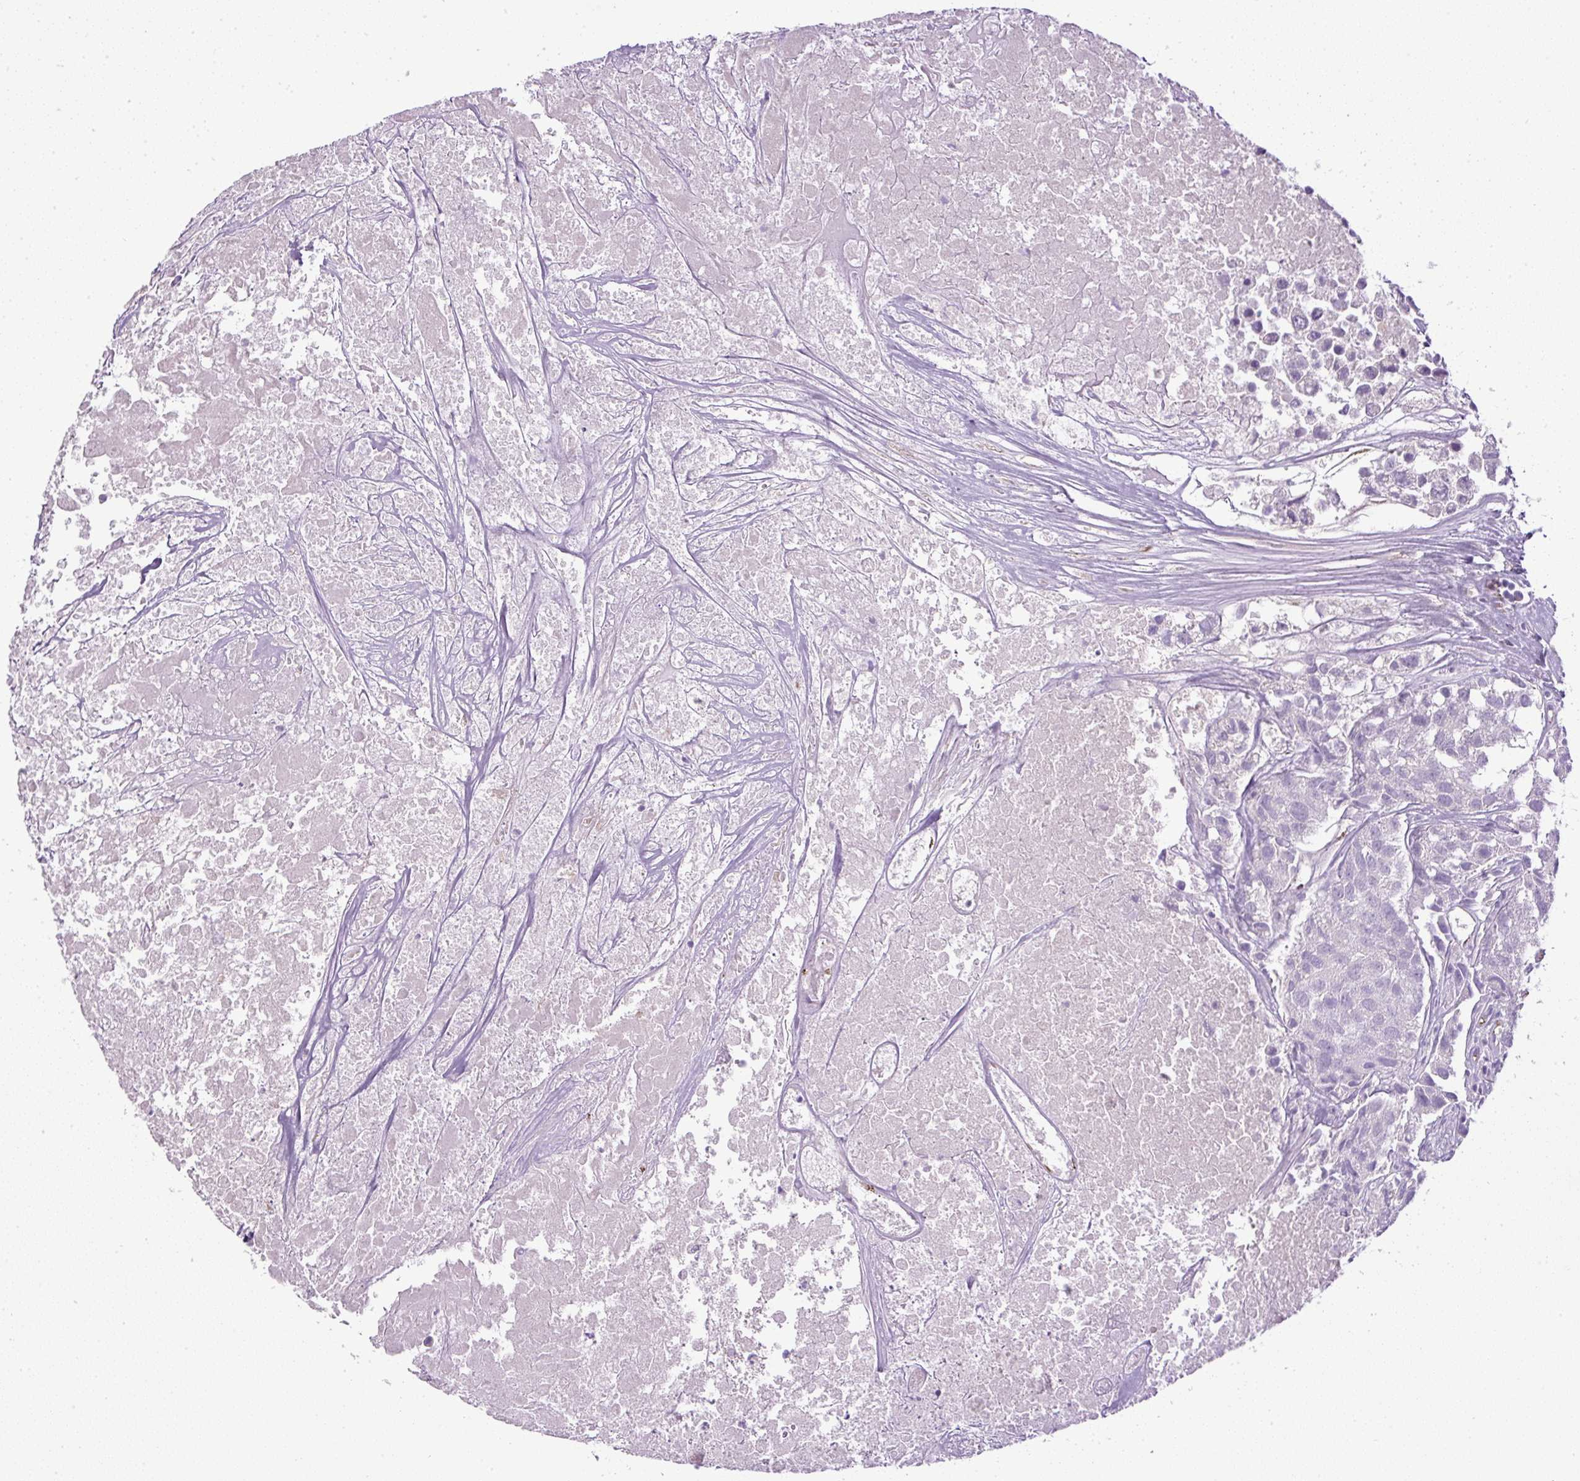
{"staining": {"intensity": "negative", "quantity": "none", "location": "none"}, "tissue": "urothelial cancer", "cell_type": "Tumor cells", "image_type": "cancer", "snomed": [{"axis": "morphology", "description": "Urothelial carcinoma, High grade"}, {"axis": "topography", "description": "Urinary bladder"}], "caption": "Urothelial cancer was stained to show a protein in brown. There is no significant expression in tumor cells.", "gene": "LEFTY2", "patient": {"sex": "female", "age": 75}}